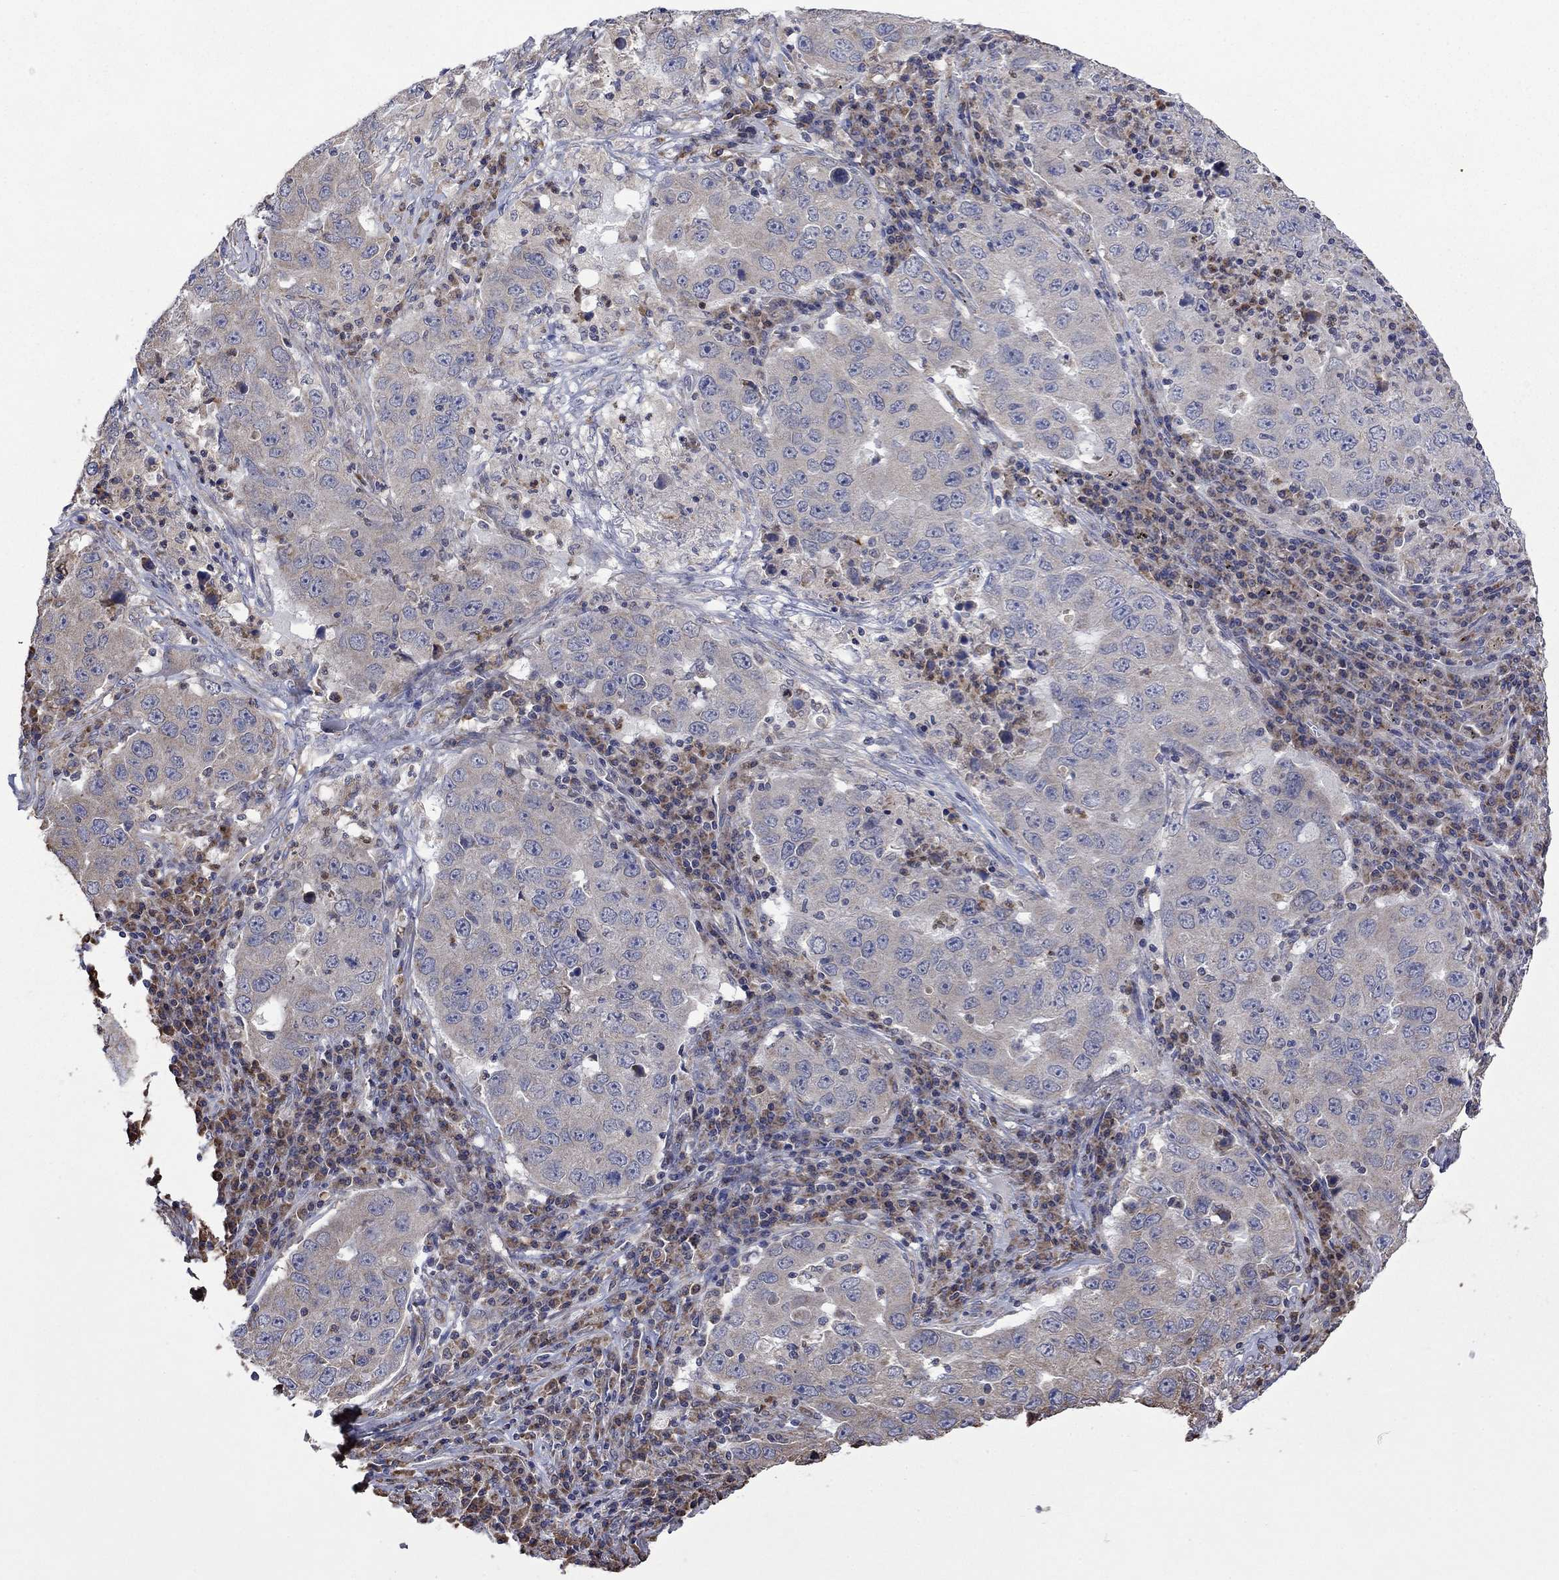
{"staining": {"intensity": "negative", "quantity": "none", "location": "none"}, "tissue": "lung cancer", "cell_type": "Tumor cells", "image_type": "cancer", "snomed": [{"axis": "morphology", "description": "Adenocarcinoma, NOS"}, {"axis": "topography", "description": "Lung"}], "caption": "Protein analysis of adenocarcinoma (lung) exhibits no significant positivity in tumor cells. (DAB (3,3'-diaminobenzidine) immunohistochemistry with hematoxylin counter stain).", "gene": "FURIN", "patient": {"sex": "male", "age": 73}}